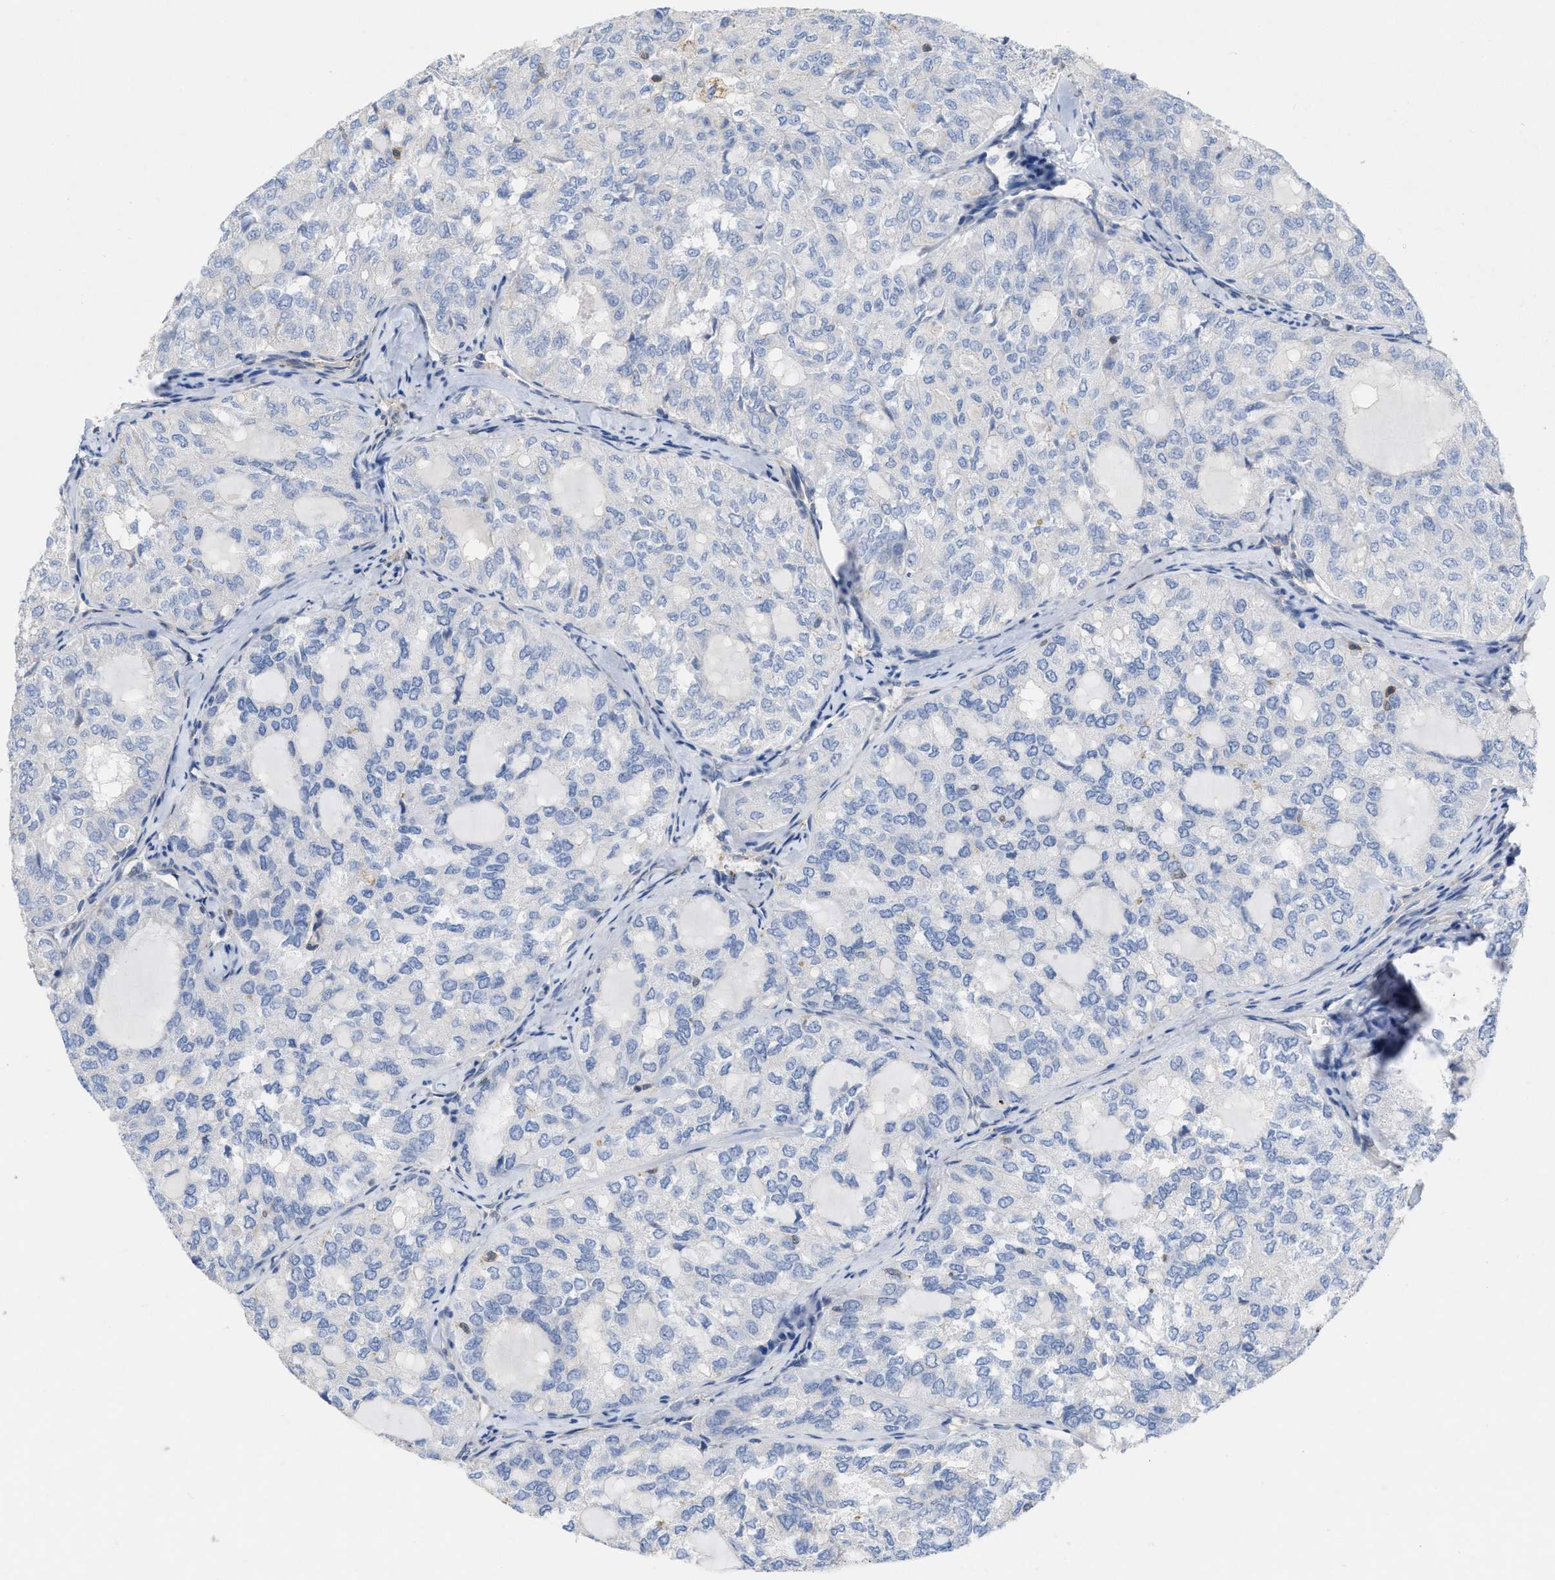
{"staining": {"intensity": "negative", "quantity": "none", "location": "none"}, "tissue": "thyroid cancer", "cell_type": "Tumor cells", "image_type": "cancer", "snomed": [{"axis": "morphology", "description": "Follicular adenoma carcinoma, NOS"}, {"axis": "topography", "description": "Thyroid gland"}], "caption": "A photomicrograph of thyroid cancer (follicular adenoma carcinoma) stained for a protein exhibits no brown staining in tumor cells.", "gene": "TMEM131", "patient": {"sex": "male", "age": 75}}